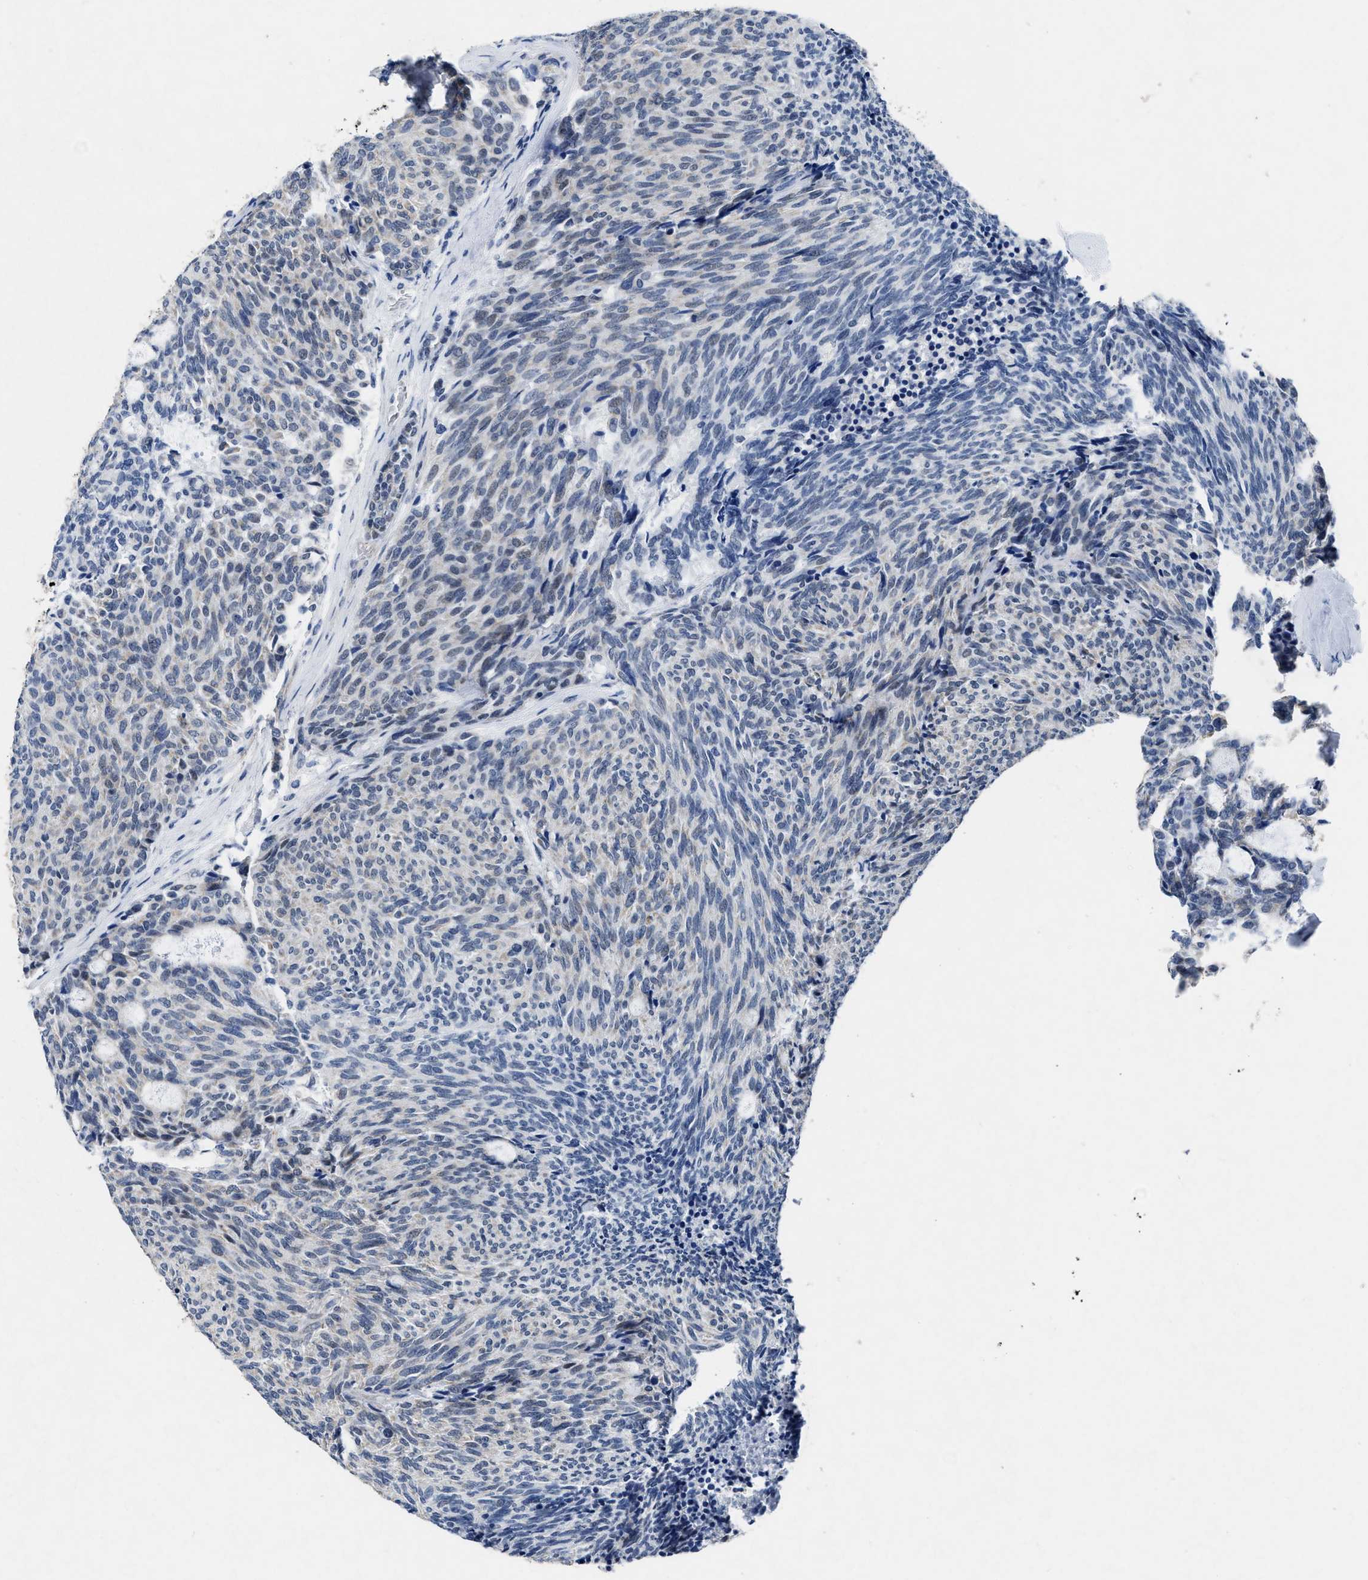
{"staining": {"intensity": "negative", "quantity": "none", "location": "none"}, "tissue": "carcinoid", "cell_type": "Tumor cells", "image_type": "cancer", "snomed": [{"axis": "morphology", "description": "Carcinoid, malignant, NOS"}, {"axis": "topography", "description": "Pancreas"}], "caption": "DAB (3,3'-diaminobenzidine) immunohistochemical staining of carcinoid demonstrates no significant staining in tumor cells.", "gene": "ID3", "patient": {"sex": "female", "age": 54}}